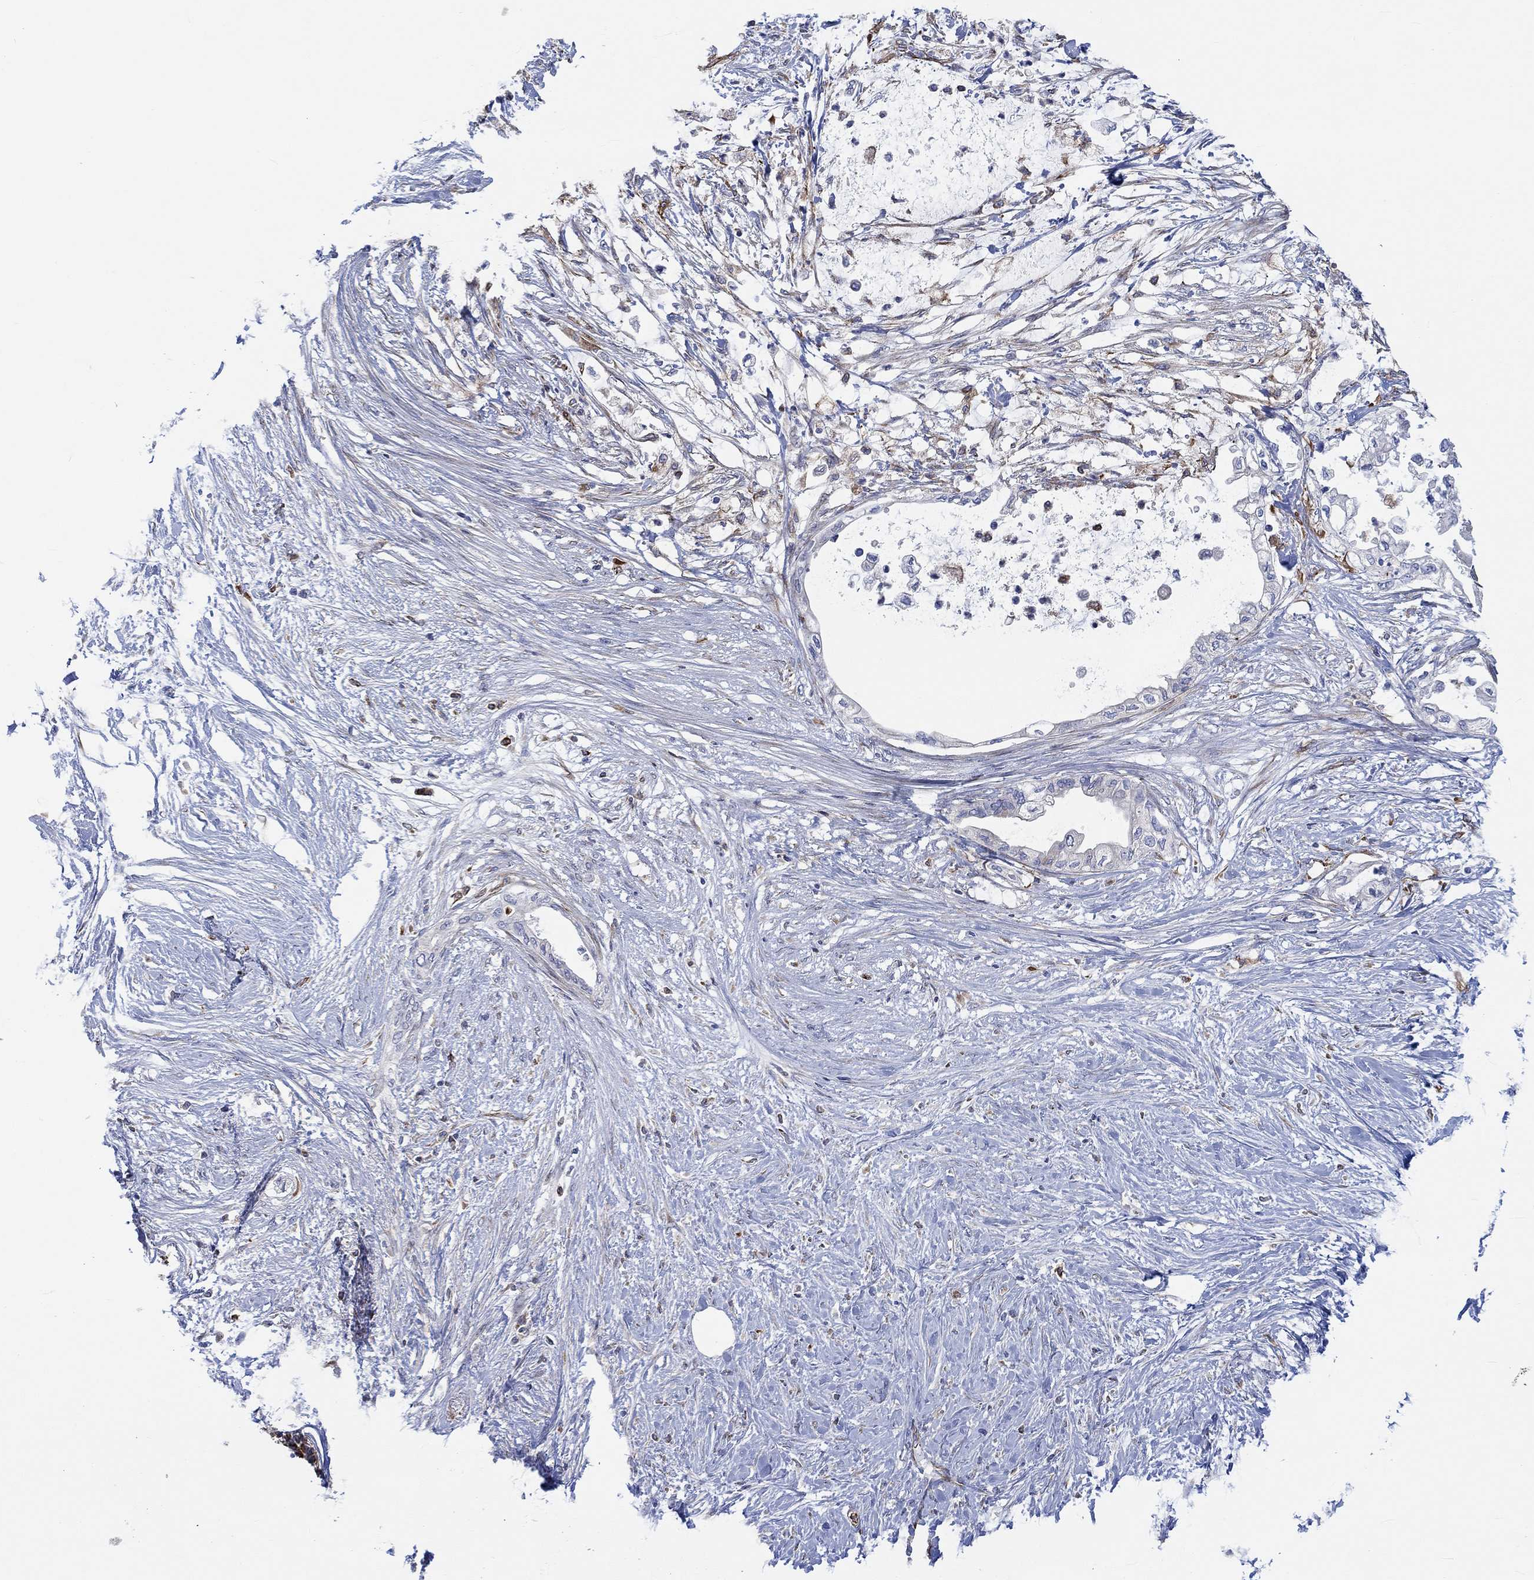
{"staining": {"intensity": "negative", "quantity": "none", "location": "none"}, "tissue": "pancreatic cancer", "cell_type": "Tumor cells", "image_type": "cancer", "snomed": [{"axis": "morphology", "description": "Normal tissue, NOS"}, {"axis": "morphology", "description": "Adenocarcinoma, NOS"}, {"axis": "topography", "description": "Pancreas"}, {"axis": "topography", "description": "Duodenum"}], "caption": "Immunohistochemistry (IHC) histopathology image of neoplastic tissue: human pancreatic adenocarcinoma stained with DAB (3,3'-diaminobenzidine) shows no significant protein staining in tumor cells.", "gene": "CAMK1D", "patient": {"sex": "female", "age": 60}}